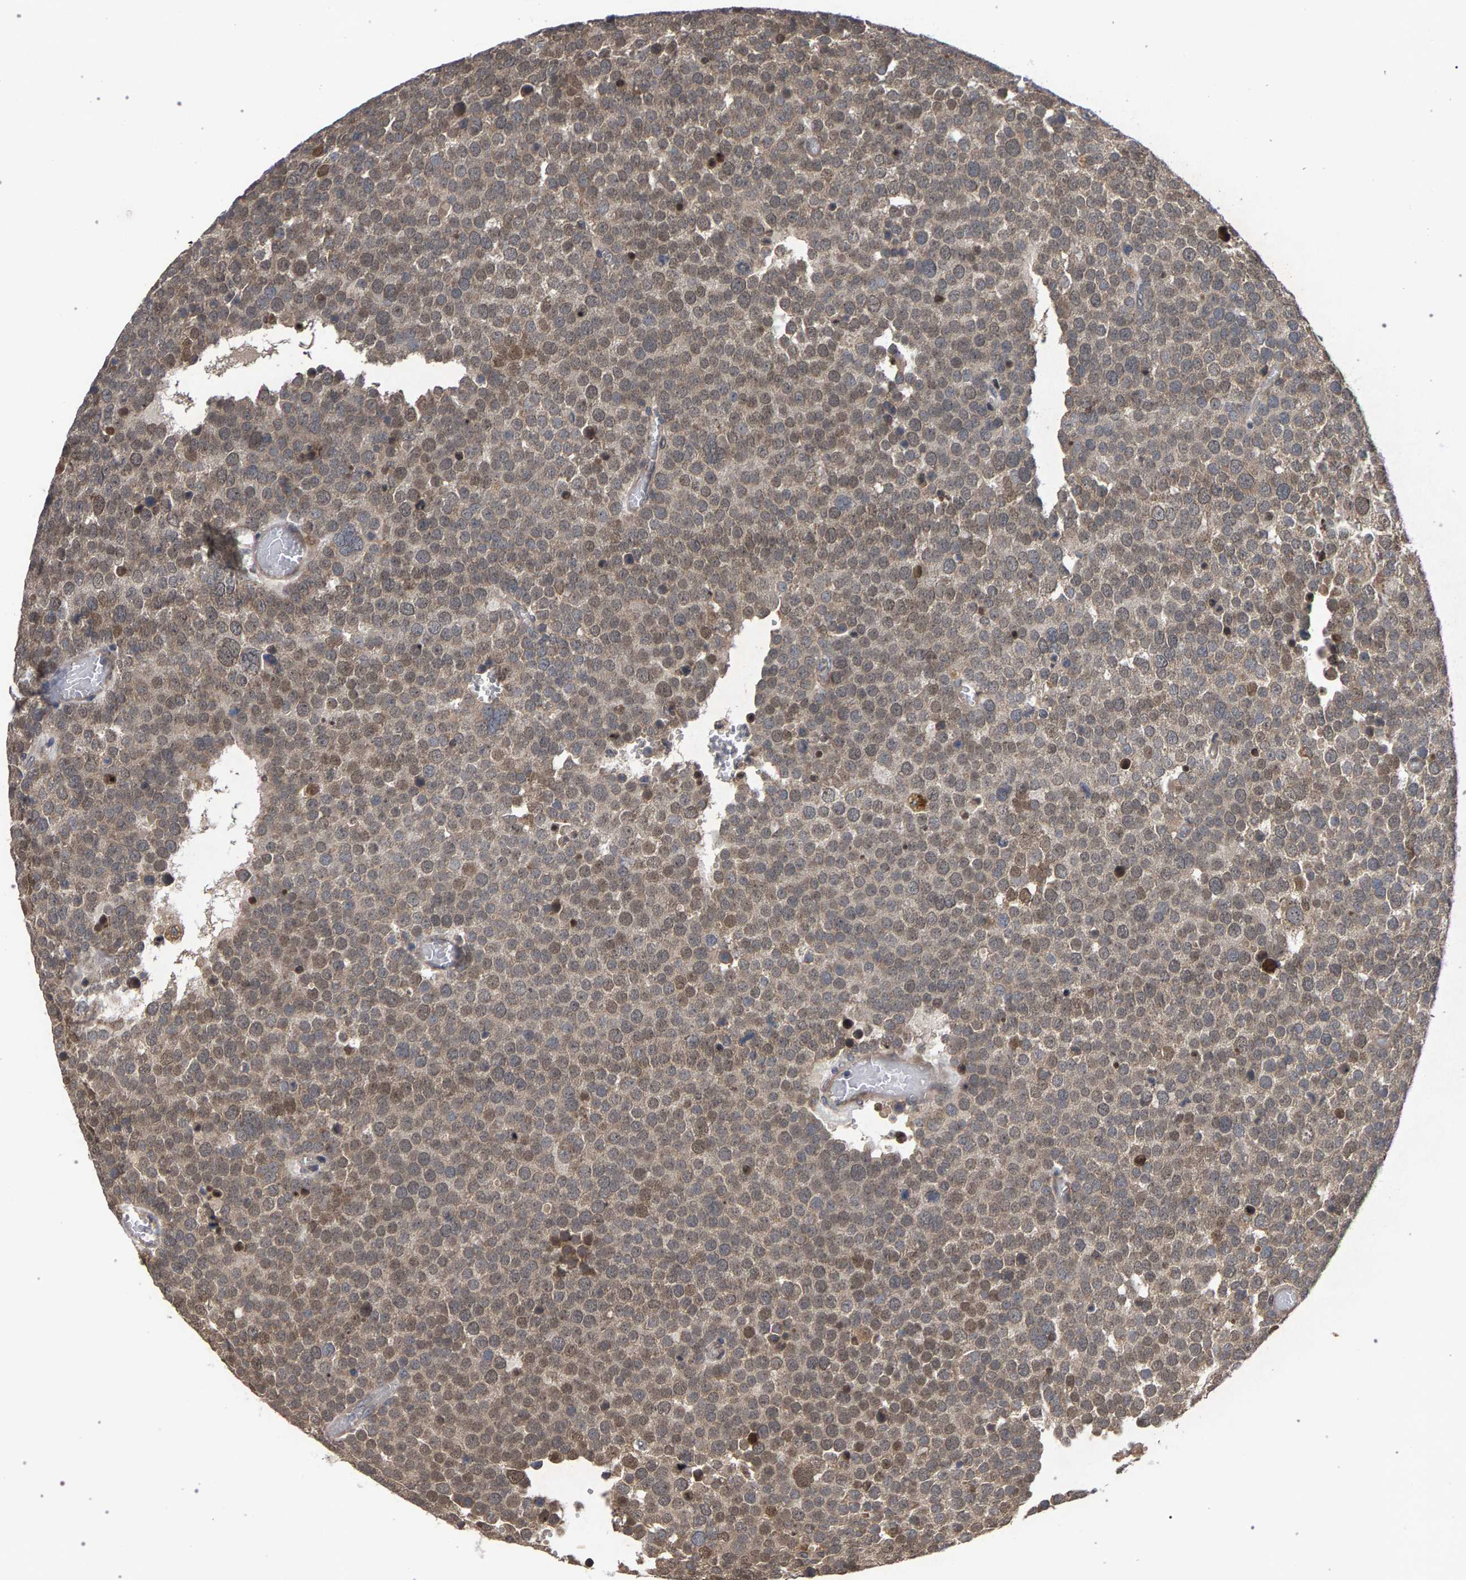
{"staining": {"intensity": "weak", "quantity": ">75%", "location": "cytoplasmic/membranous,nuclear"}, "tissue": "testis cancer", "cell_type": "Tumor cells", "image_type": "cancer", "snomed": [{"axis": "morphology", "description": "Normal tissue, NOS"}, {"axis": "morphology", "description": "Seminoma, NOS"}, {"axis": "topography", "description": "Testis"}], "caption": "This image displays testis cancer stained with immunohistochemistry (IHC) to label a protein in brown. The cytoplasmic/membranous and nuclear of tumor cells show weak positivity for the protein. Nuclei are counter-stained blue.", "gene": "SLC4A4", "patient": {"sex": "male", "age": 71}}